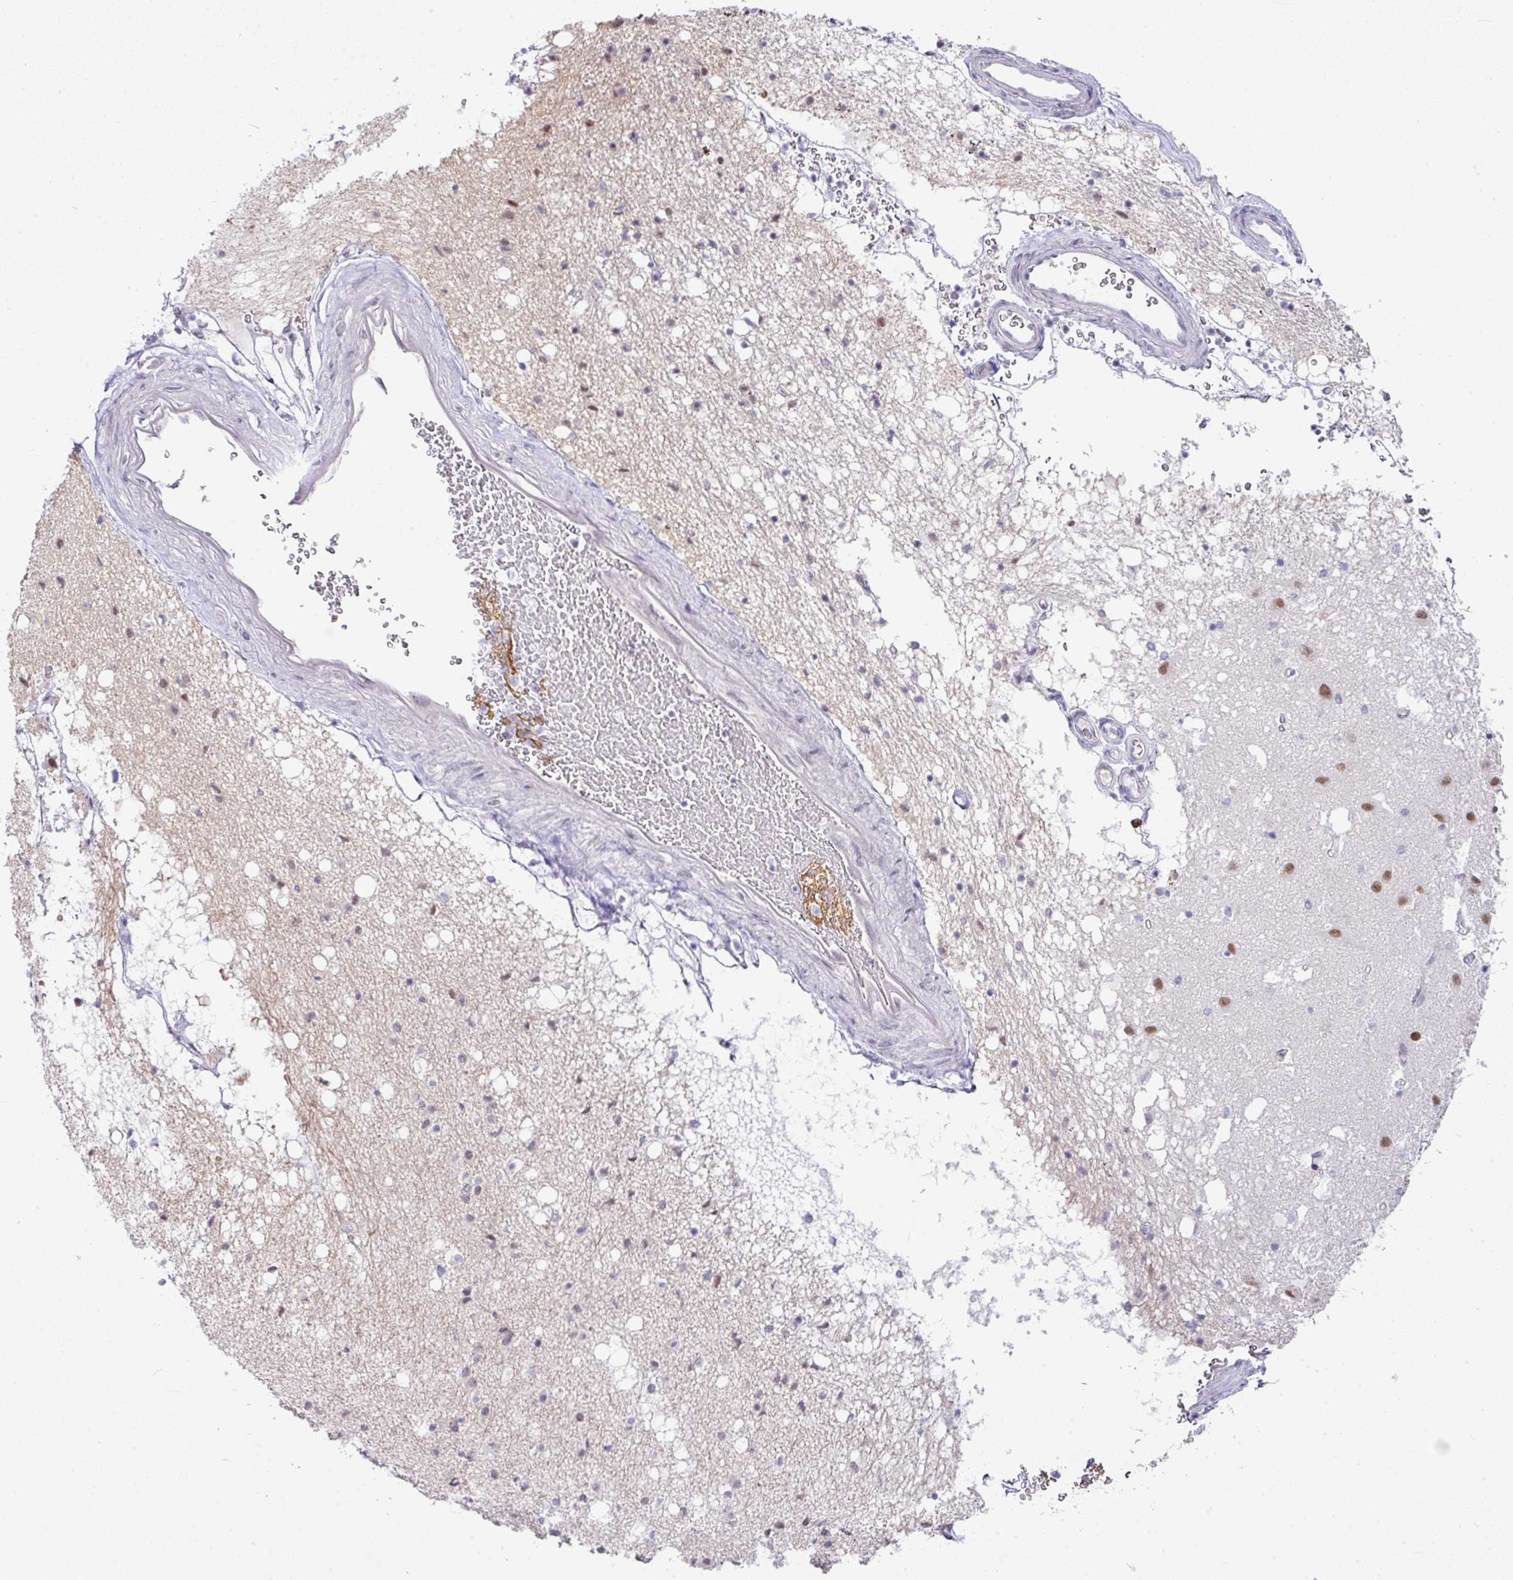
{"staining": {"intensity": "moderate", "quantity": "<25%", "location": "nuclear"}, "tissue": "caudate", "cell_type": "Glial cells", "image_type": "normal", "snomed": [{"axis": "morphology", "description": "Normal tissue, NOS"}, {"axis": "topography", "description": "Lateral ventricle wall"}], "caption": "Immunohistochemistry (IHC) staining of normal caudate, which displays low levels of moderate nuclear staining in about <25% of glial cells indicating moderate nuclear protein expression. The staining was performed using DAB (brown) for protein detection and nuclei were counterstained in hematoxylin (blue).", "gene": "GCG", "patient": {"sex": "male", "age": 58}}